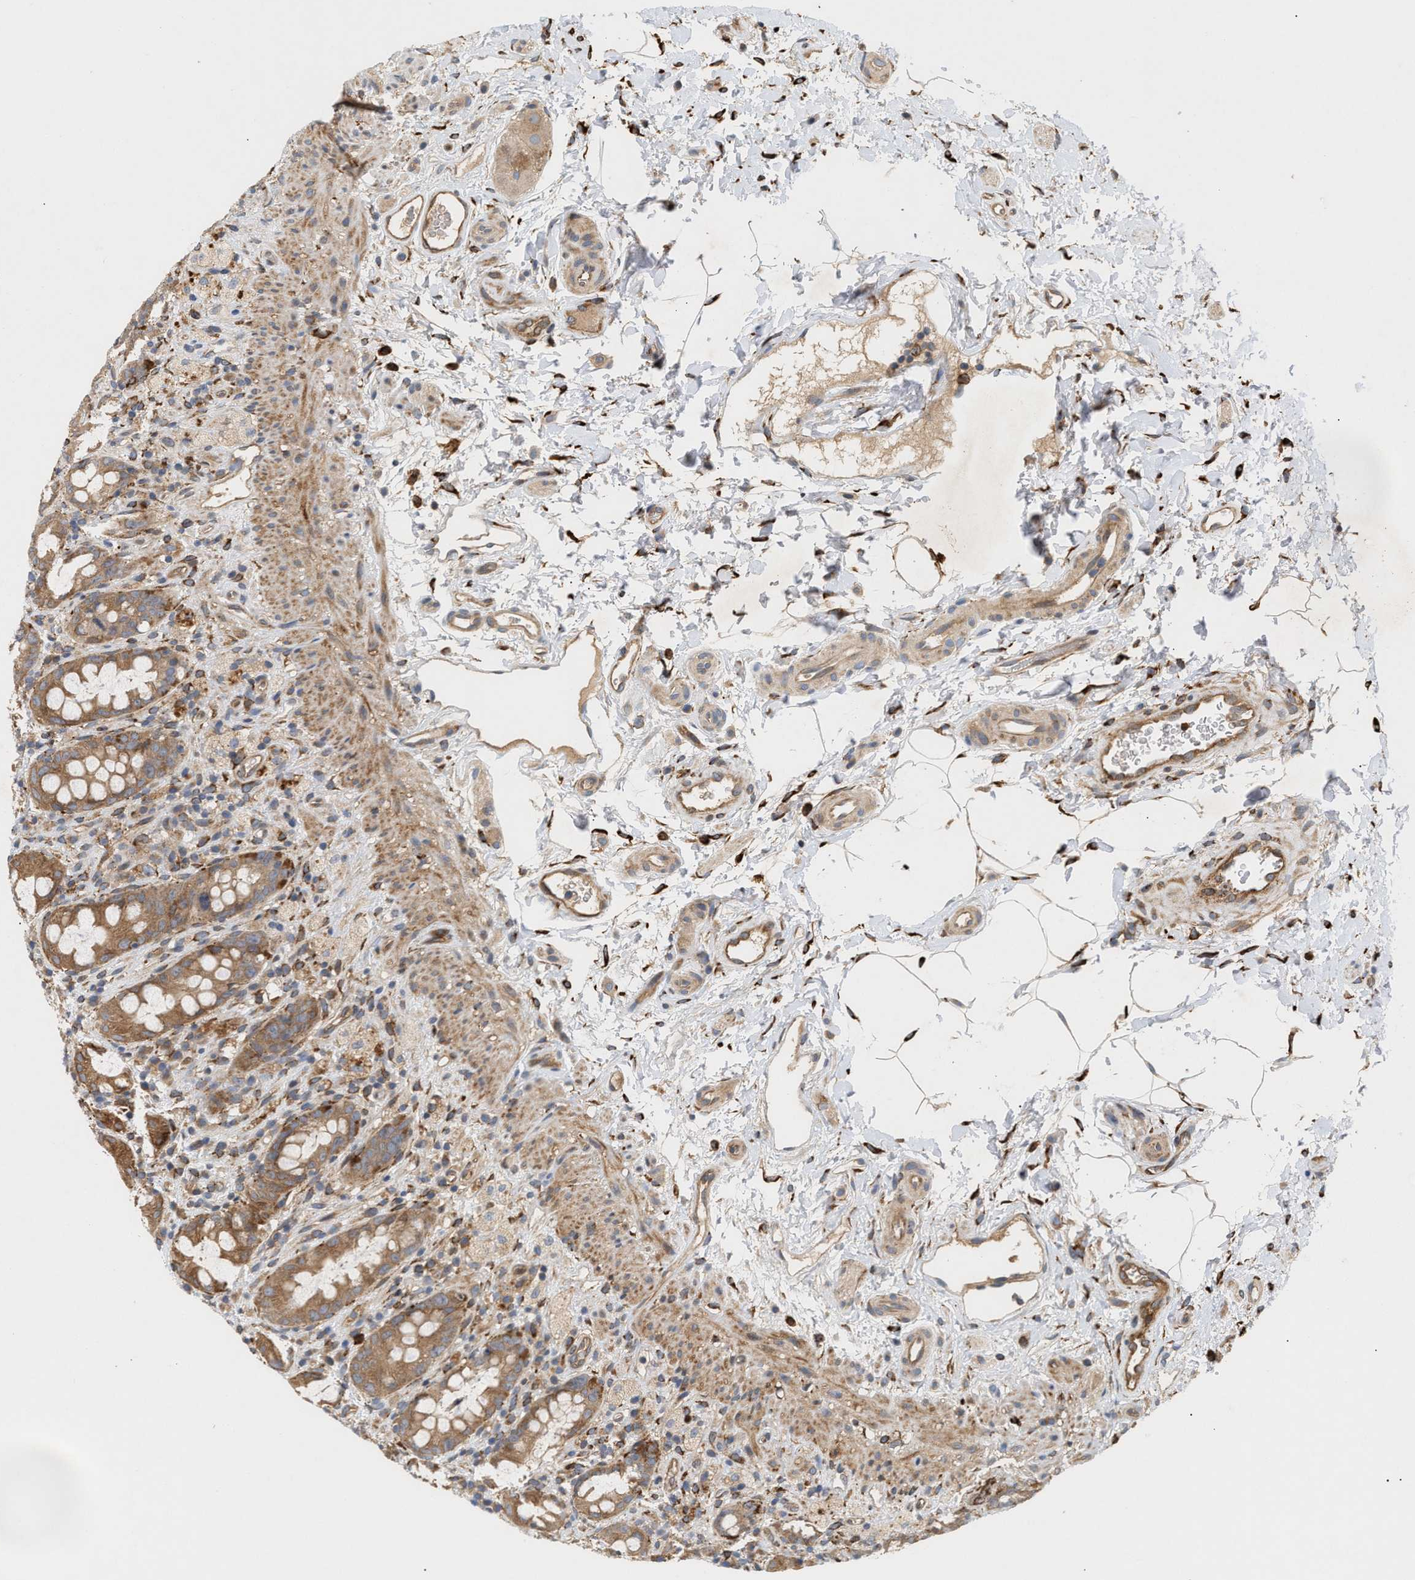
{"staining": {"intensity": "strong", "quantity": ">75%", "location": "cytoplasmic/membranous"}, "tissue": "rectum", "cell_type": "Glandular cells", "image_type": "normal", "snomed": [{"axis": "morphology", "description": "Normal tissue, NOS"}, {"axis": "topography", "description": "Rectum"}], "caption": "A brown stain labels strong cytoplasmic/membranous staining of a protein in glandular cells of benign rectum. The protein is shown in brown color, while the nuclei are stained blue.", "gene": "PLCD1", "patient": {"sex": "male", "age": 44}}